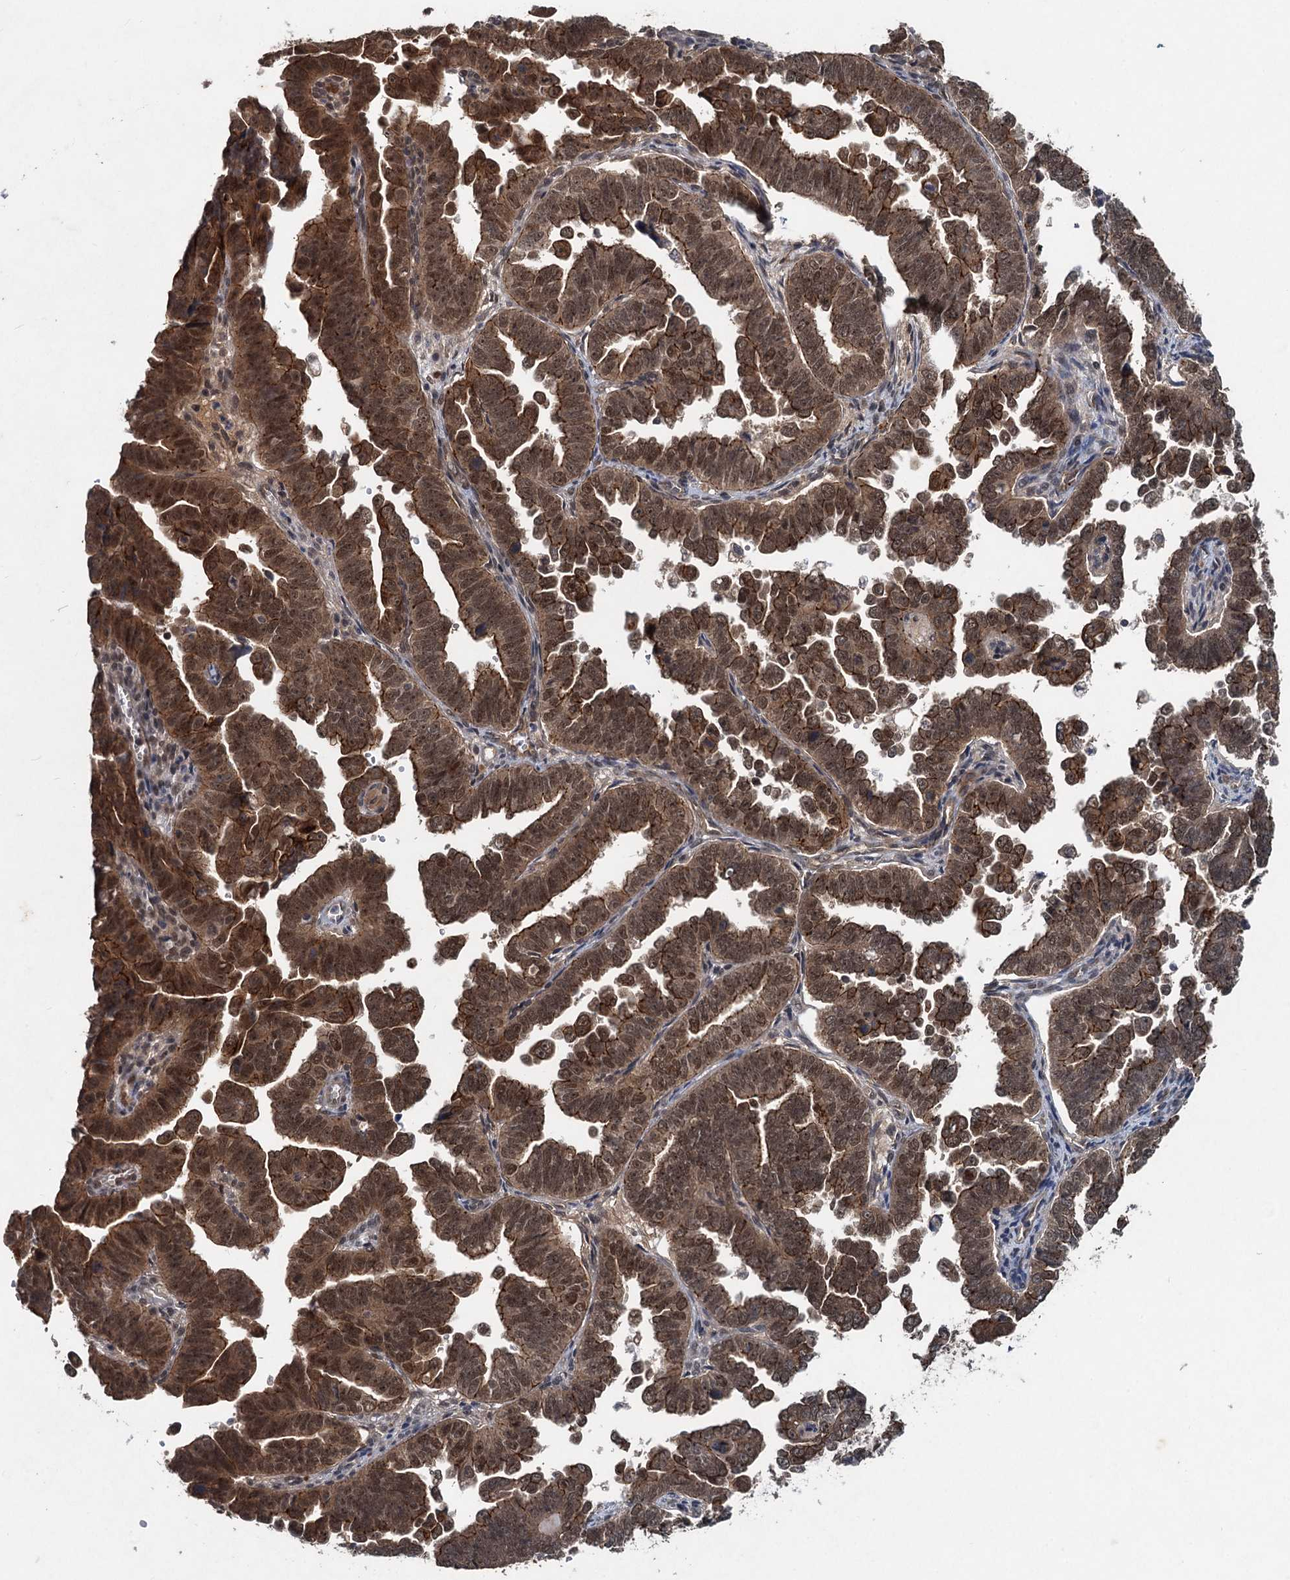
{"staining": {"intensity": "moderate", "quantity": ">75%", "location": "cytoplasmic/membranous,nuclear"}, "tissue": "endometrial cancer", "cell_type": "Tumor cells", "image_type": "cancer", "snomed": [{"axis": "morphology", "description": "Adenocarcinoma, NOS"}, {"axis": "topography", "description": "Endometrium"}], "caption": "Endometrial adenocarcinoma tissue reveals moderate cytoplasmic/membranous and nuclear expression in approximately >75% of tumor cells, visualized by immunohistochemistry.", "gene": "RITA1", "patient": {"sex": "female", "age": 75}}